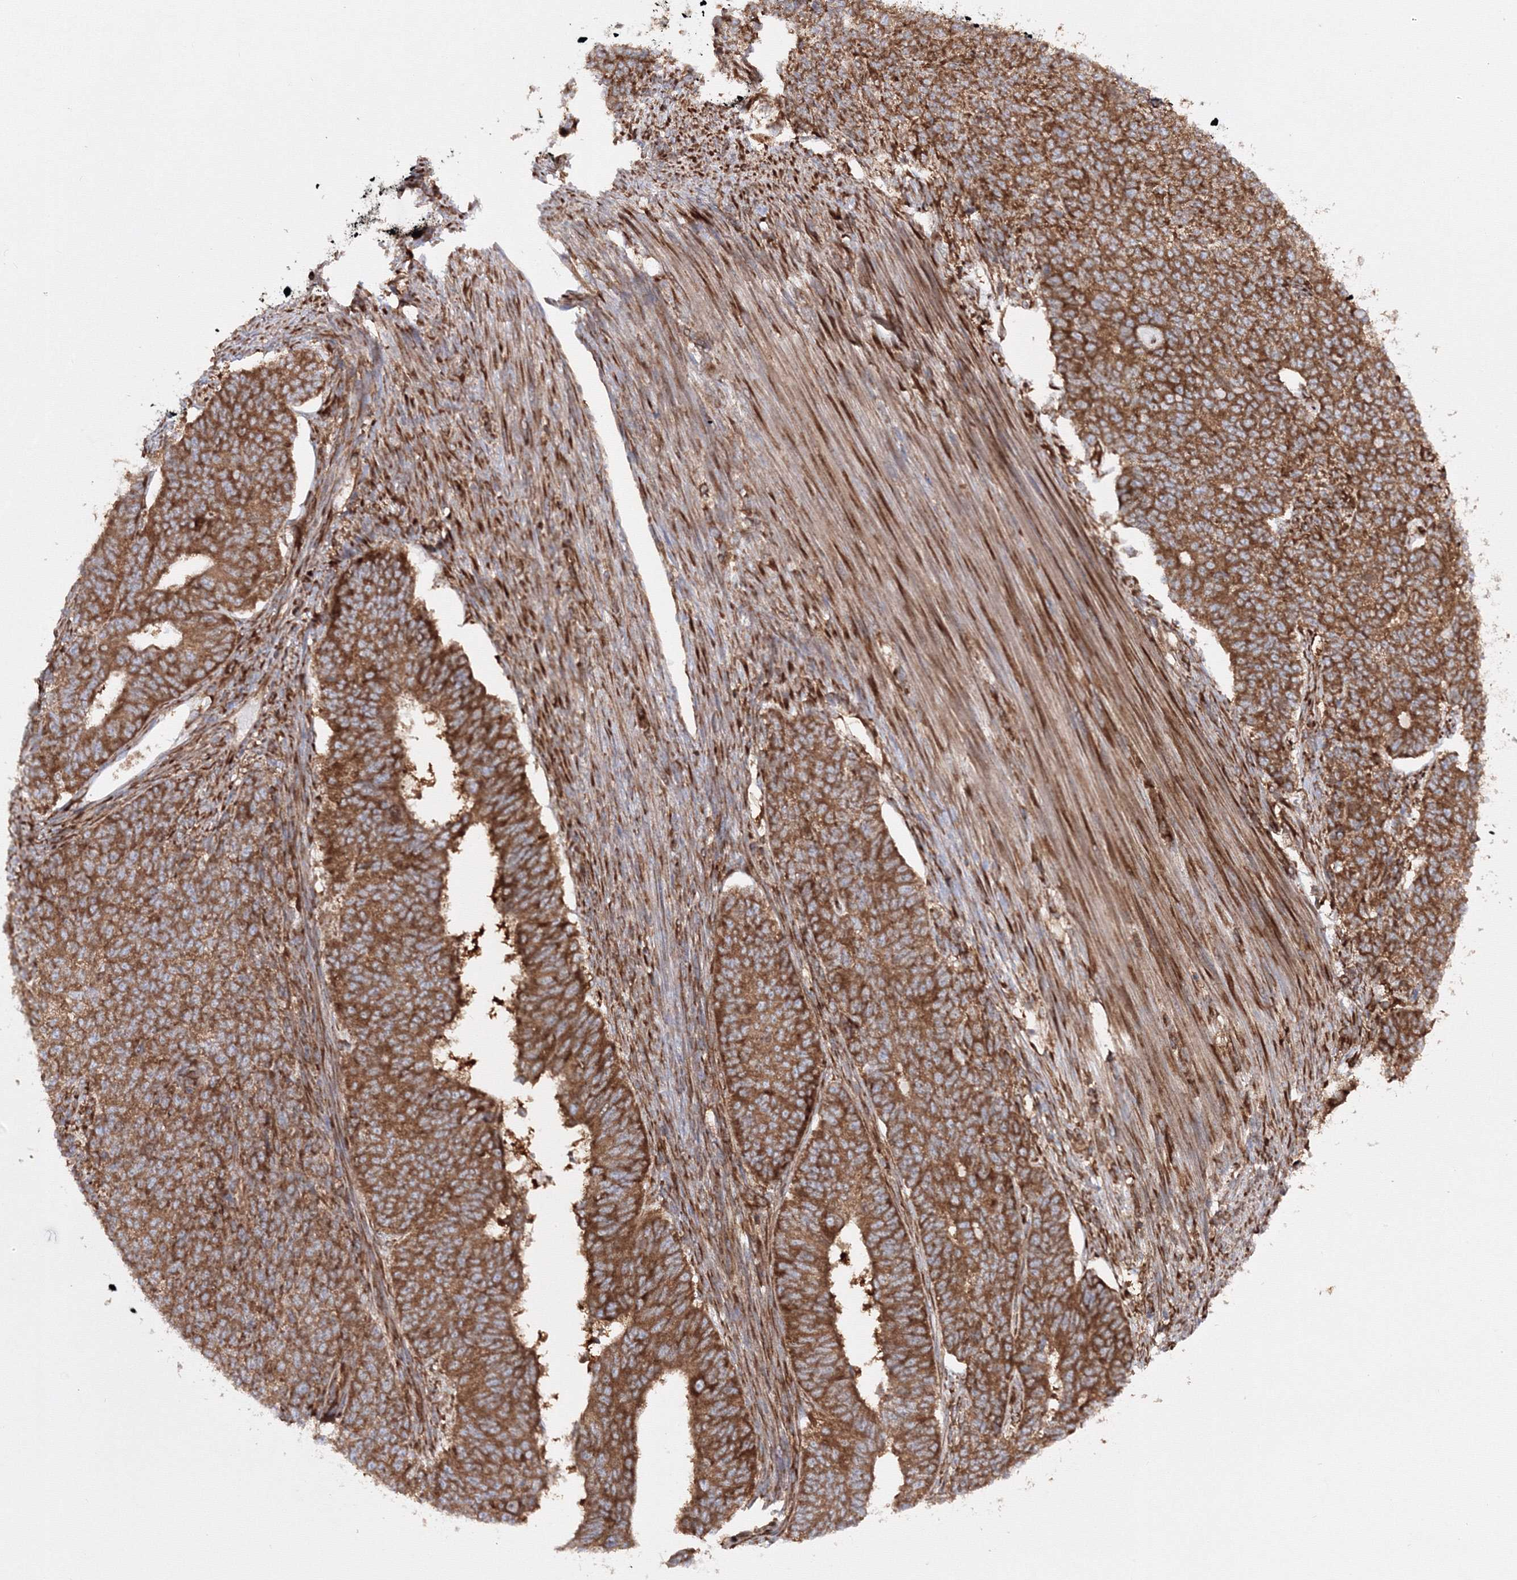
{"staining": {"intensity": "strong", "quantity": ">75%", "location": "cytoplasmic/membranous"}, "tissue": "endometrial cancer", "cell_type": "Tumor cells", "image_type": "cancer", "snomed": [{"axis": "morphology", "description": "Adenocarcinoma, NOS"}, {"axis": "topography", "description": "Endometrium"}], "caption": "The micrograph reveals immunohistochemical staining of endometrial cancer (adenocarcinoma). There is strong cytoplasmic/membranous staining is present in about >75% of tumor cells.", "gene": "HARS1", "patient": {"sex": "female", "age": 32}}